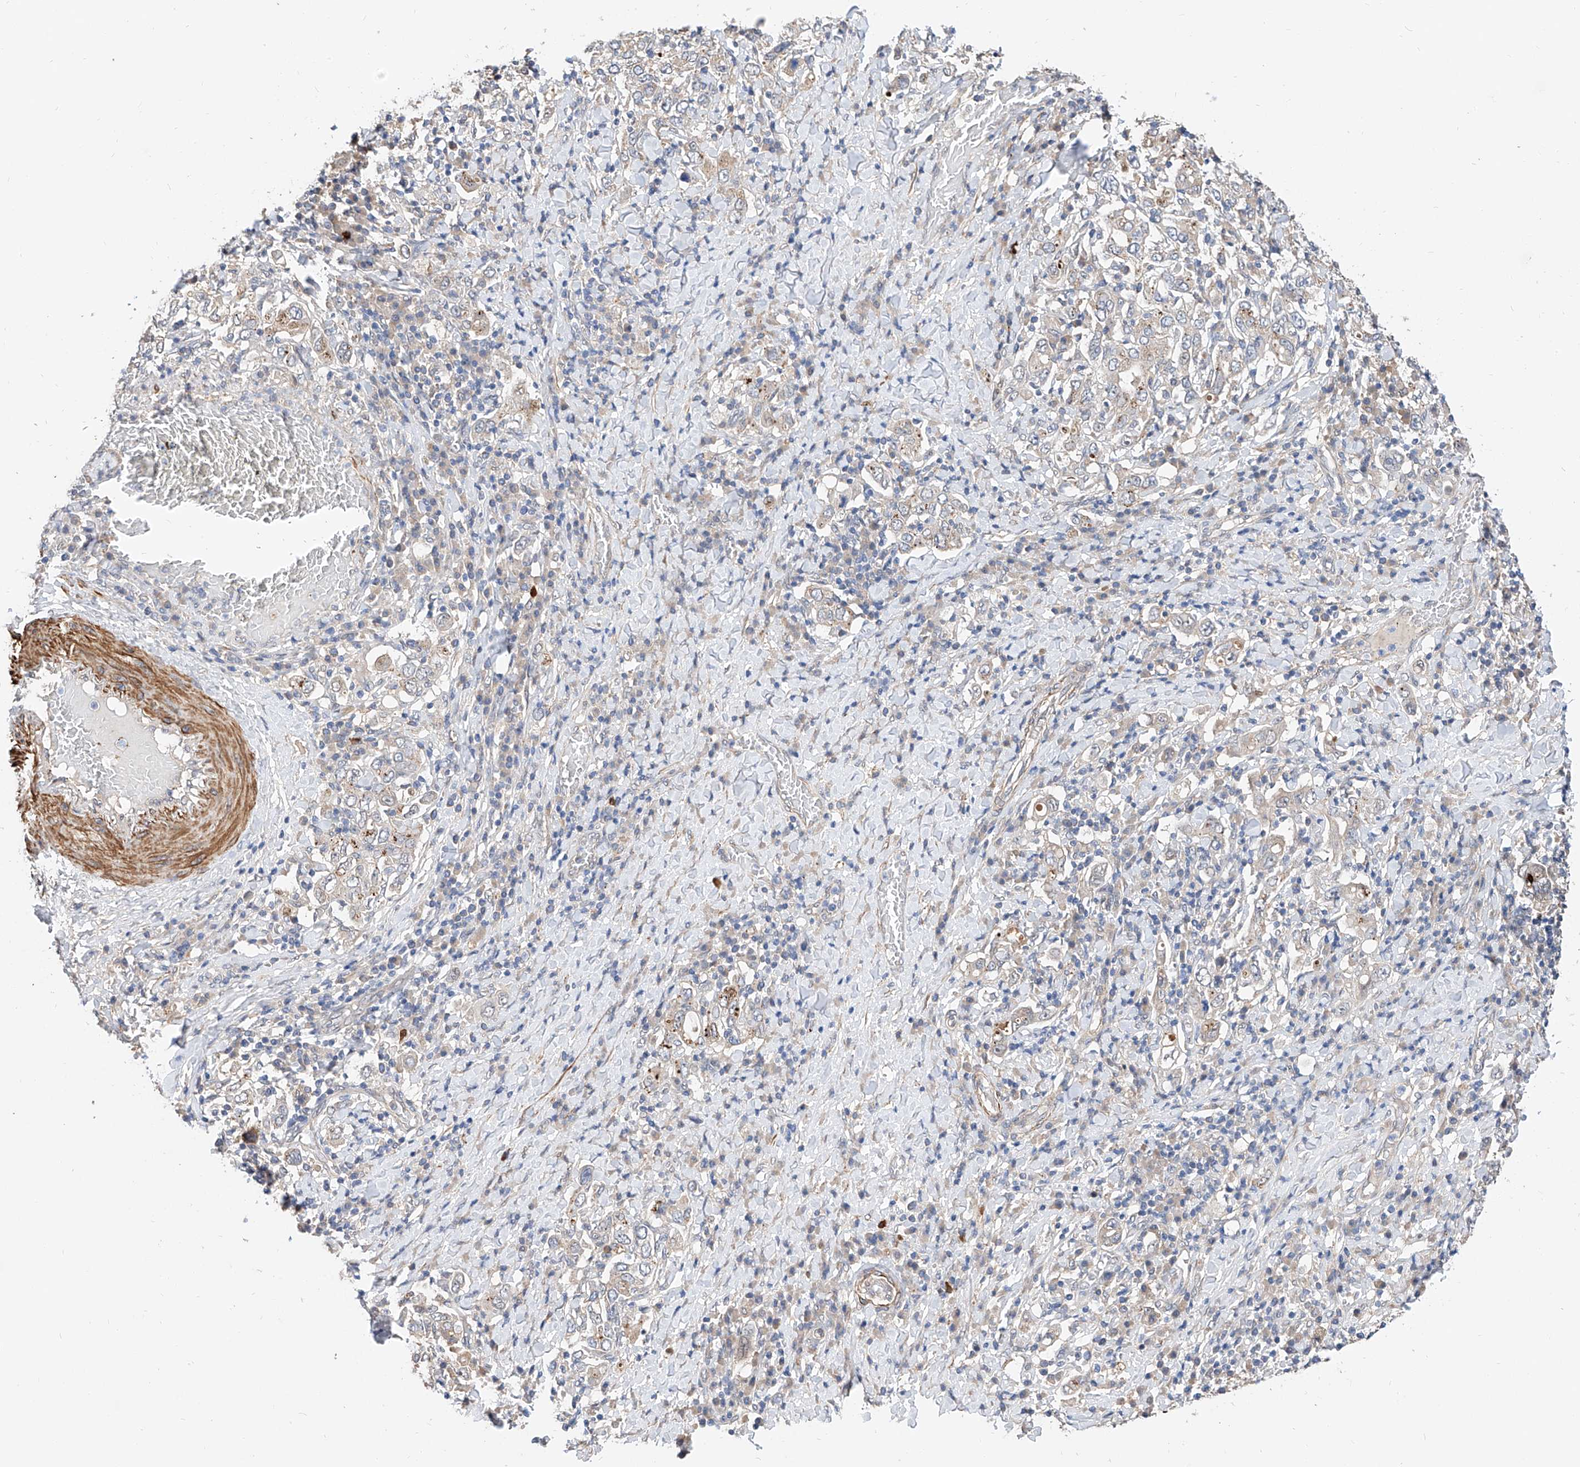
{"staining": {"intensity": "weak", "quantity": "<25%", "location": "cytoplasmic/membranous"}, "tissue": "stomach cancer", "cell_type": "Tumor cells", "image_type": "cancer", "snomed": [{"axis": "morphology", "description": "Adenocarcinoma, NOS"}, {"axis": "topography", "description": "Stomach, upper"}], "caption": "The image demonstrates no staining of tumor cells in stomach adenocarcinoma. (Immunohistochemistry (ihc), brightfield microscopy, high magnification).", "gene": "MAGEE2", "patient": {"sex": "male", "age": 62}}